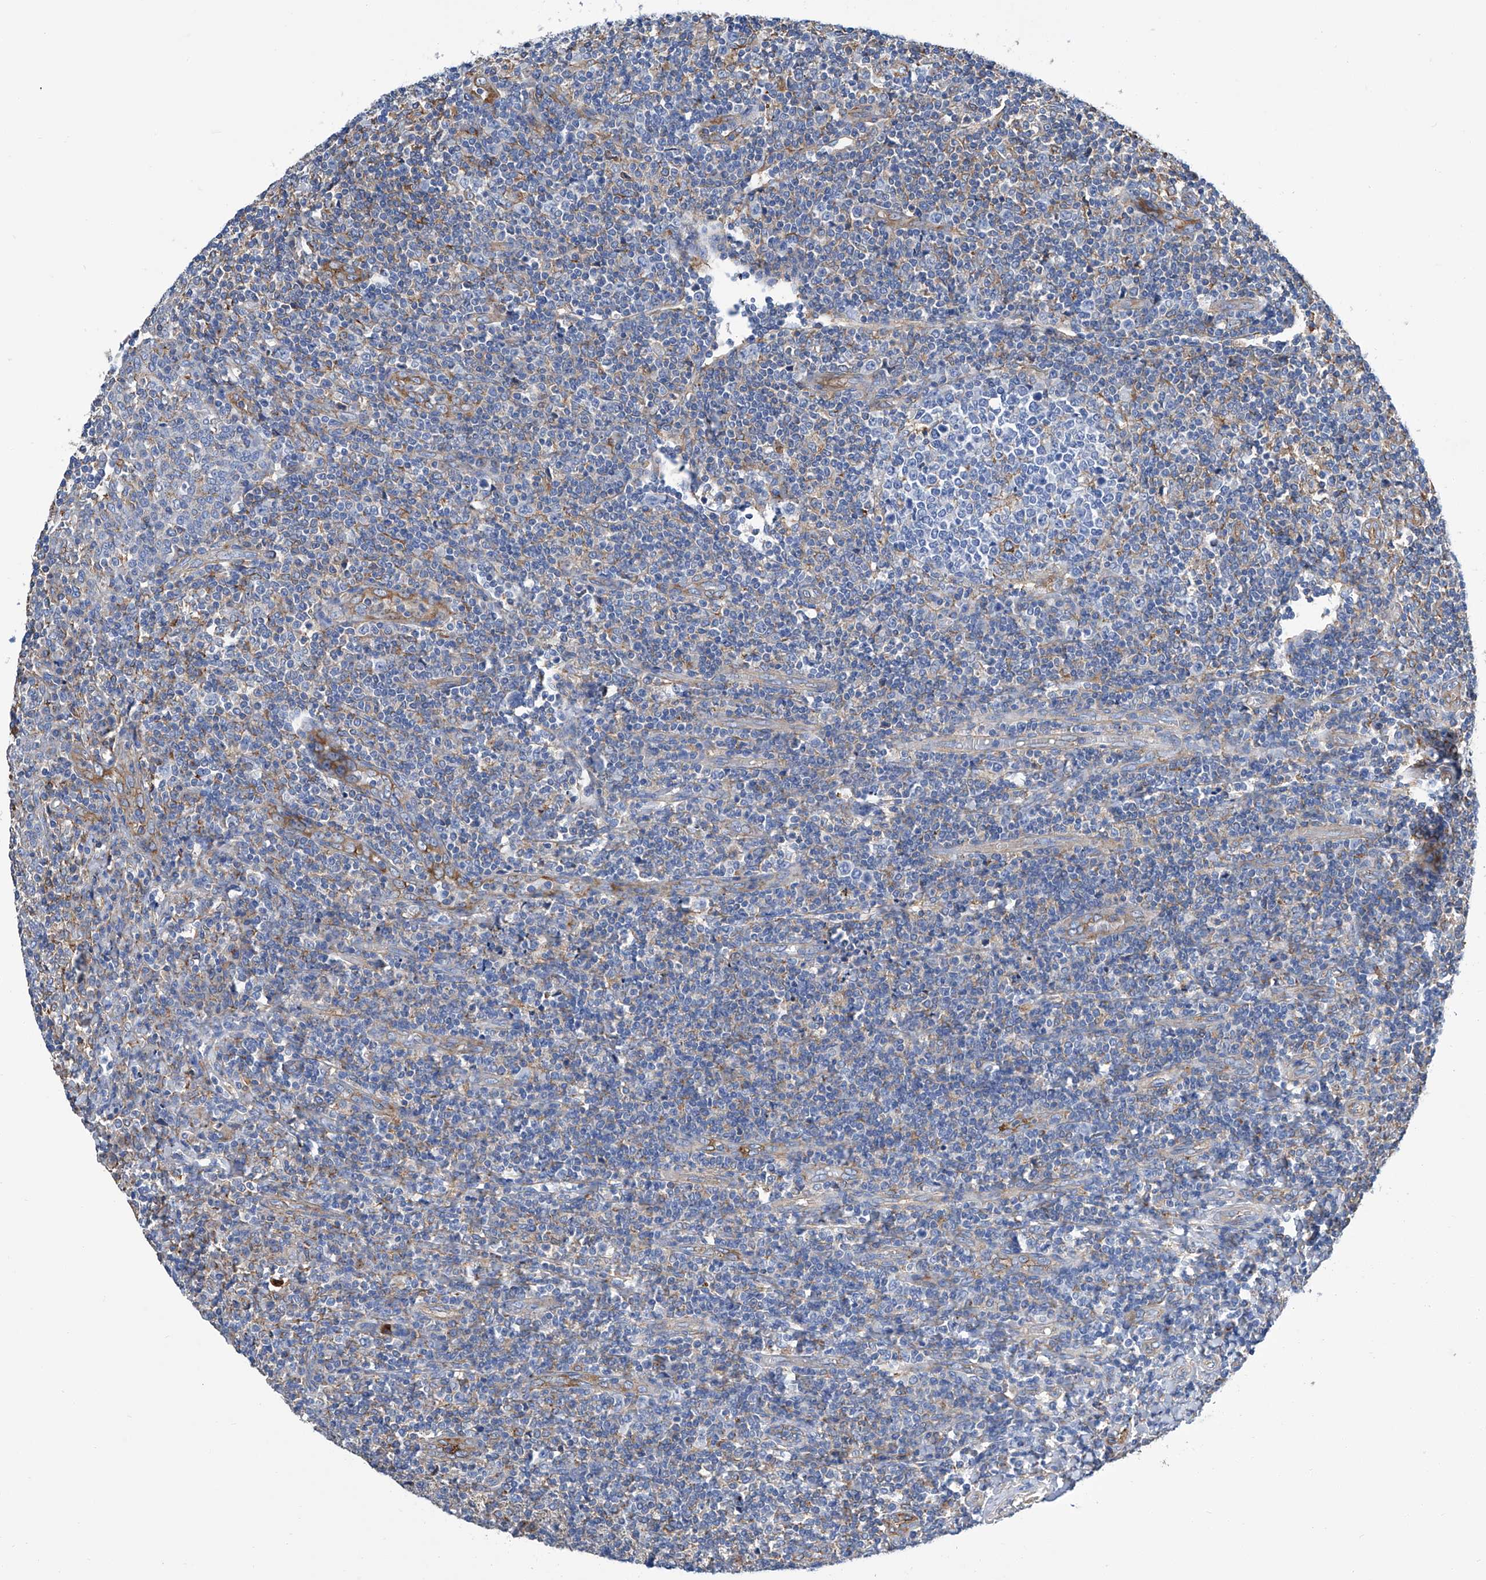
{"staining": {"intensity": "weak", "quantity": "<25%", "location": "cytoplasmic/membranous"}, "tissue": "tonsil", "cell_type": "Germinal center cells", "image_type": "normal", "snomed": [{"axis": "morphology", "description": "Normal tissue, NOS"}, {"axis": "topography", "description": "Tonsil"}], "caption": "The immunohistochemistry (IHC) histopathology image has no significant staining in germinal center cells of tonsil. Brightfield microscopy of immunohistochemistry (IHC) stained with DAB (3,3'-diaminobenzidine) (brown) and hematoxylin (blue), captured at high magnification.", "gene": "GPT", "patient": {"sex": "female", "age": 19}}